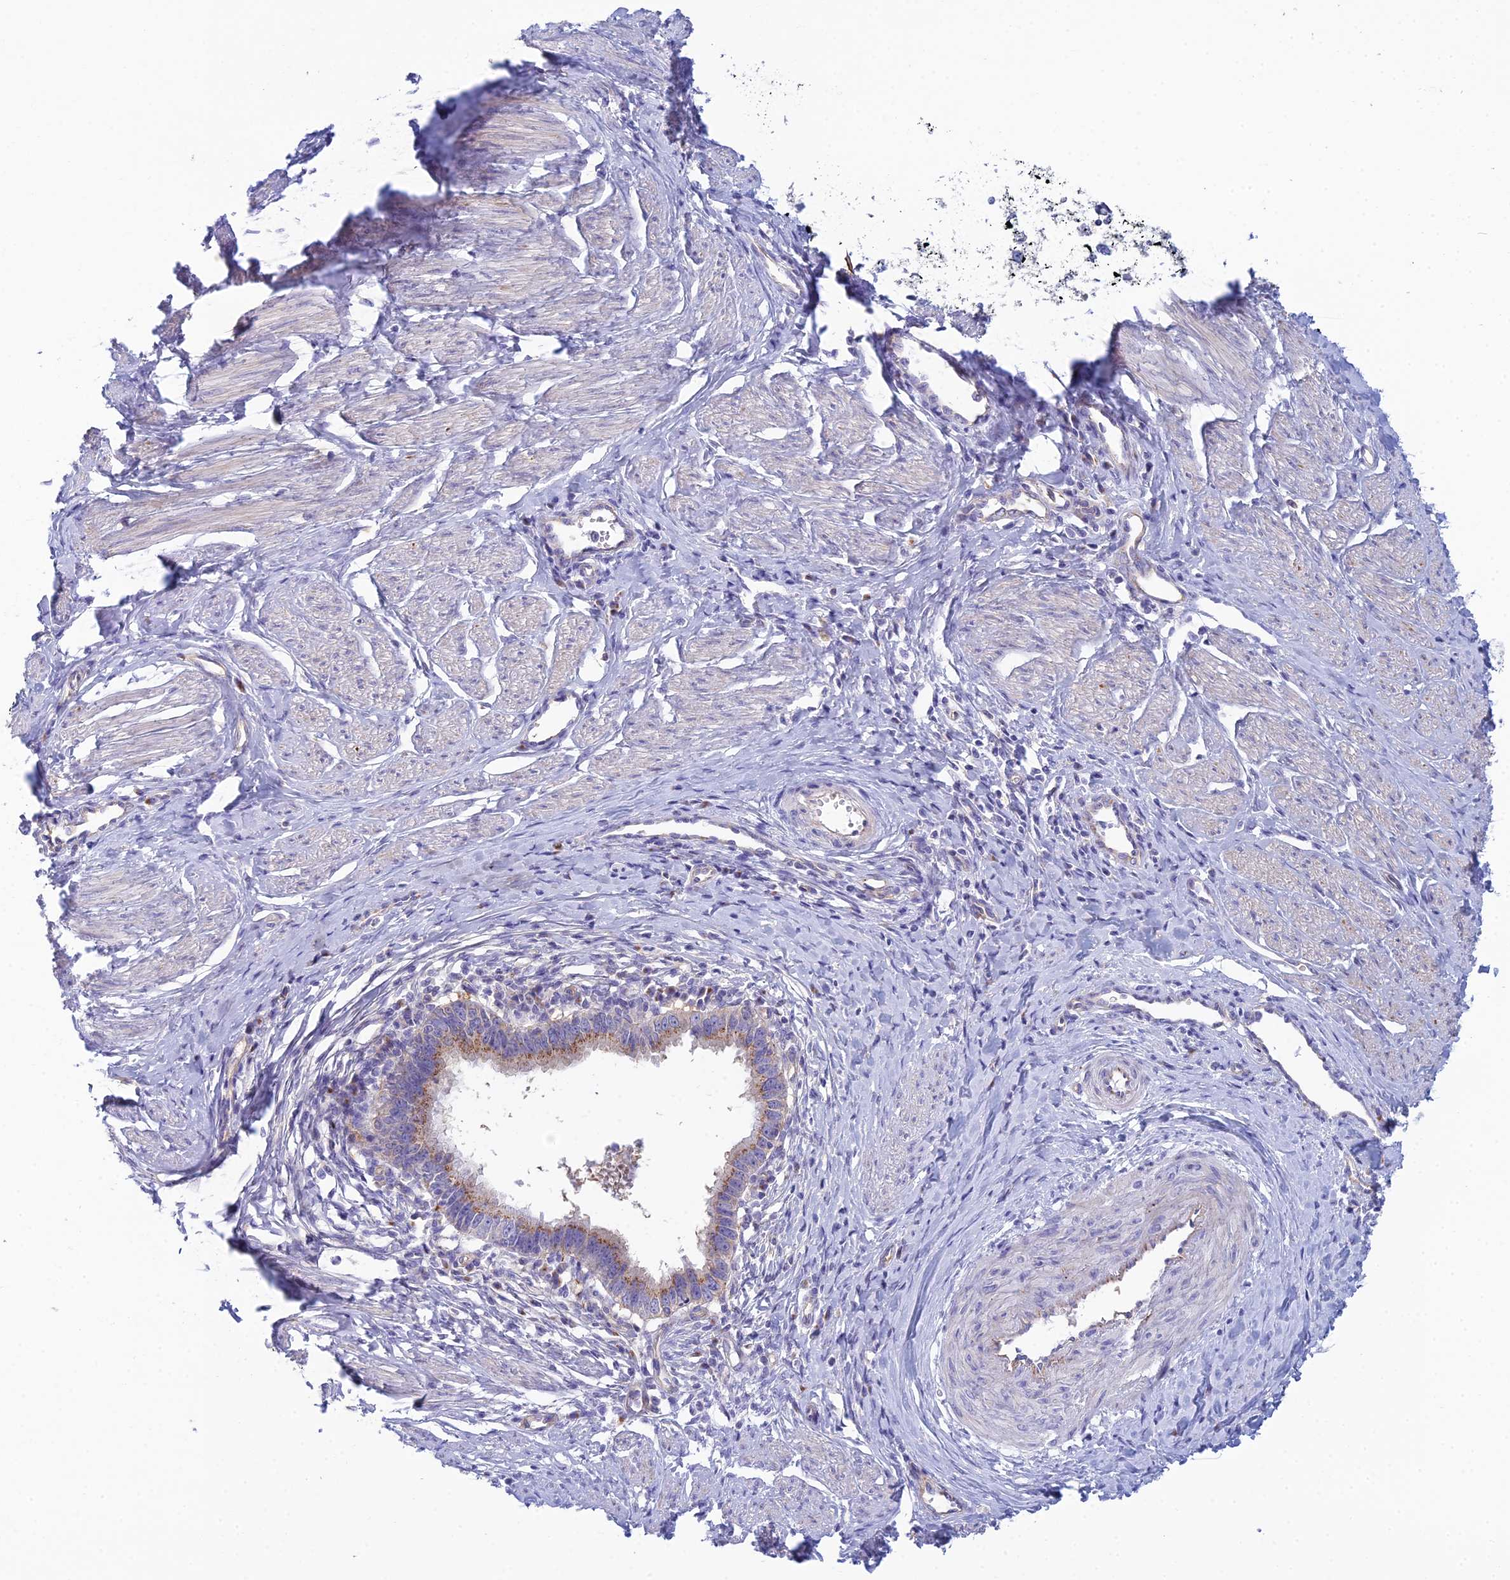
{"staining": {"intensity": "moderate", "quantity": "25%-75%", "location": "cytoplasmic/membranous"}, "tissue": "cervical cancer", "cell_type": "Tumor cells", "image_type": "cancer", "snomed": [{"axis": "morphology", "description": "Adenocarcinoma, NOS"}, {"axis": "topography", "description": "Cervix"}], "caption": "Moderate cytoplasmic/membranous positivity is identified in approximately 25%-75% of tumor cells in adenocarcinoma (cervical). The protein of interest is shown in brown color, while the nuclei are stained blue.", "gene": "ZNF564", "patient": {"sex": "female", "age": 36}}